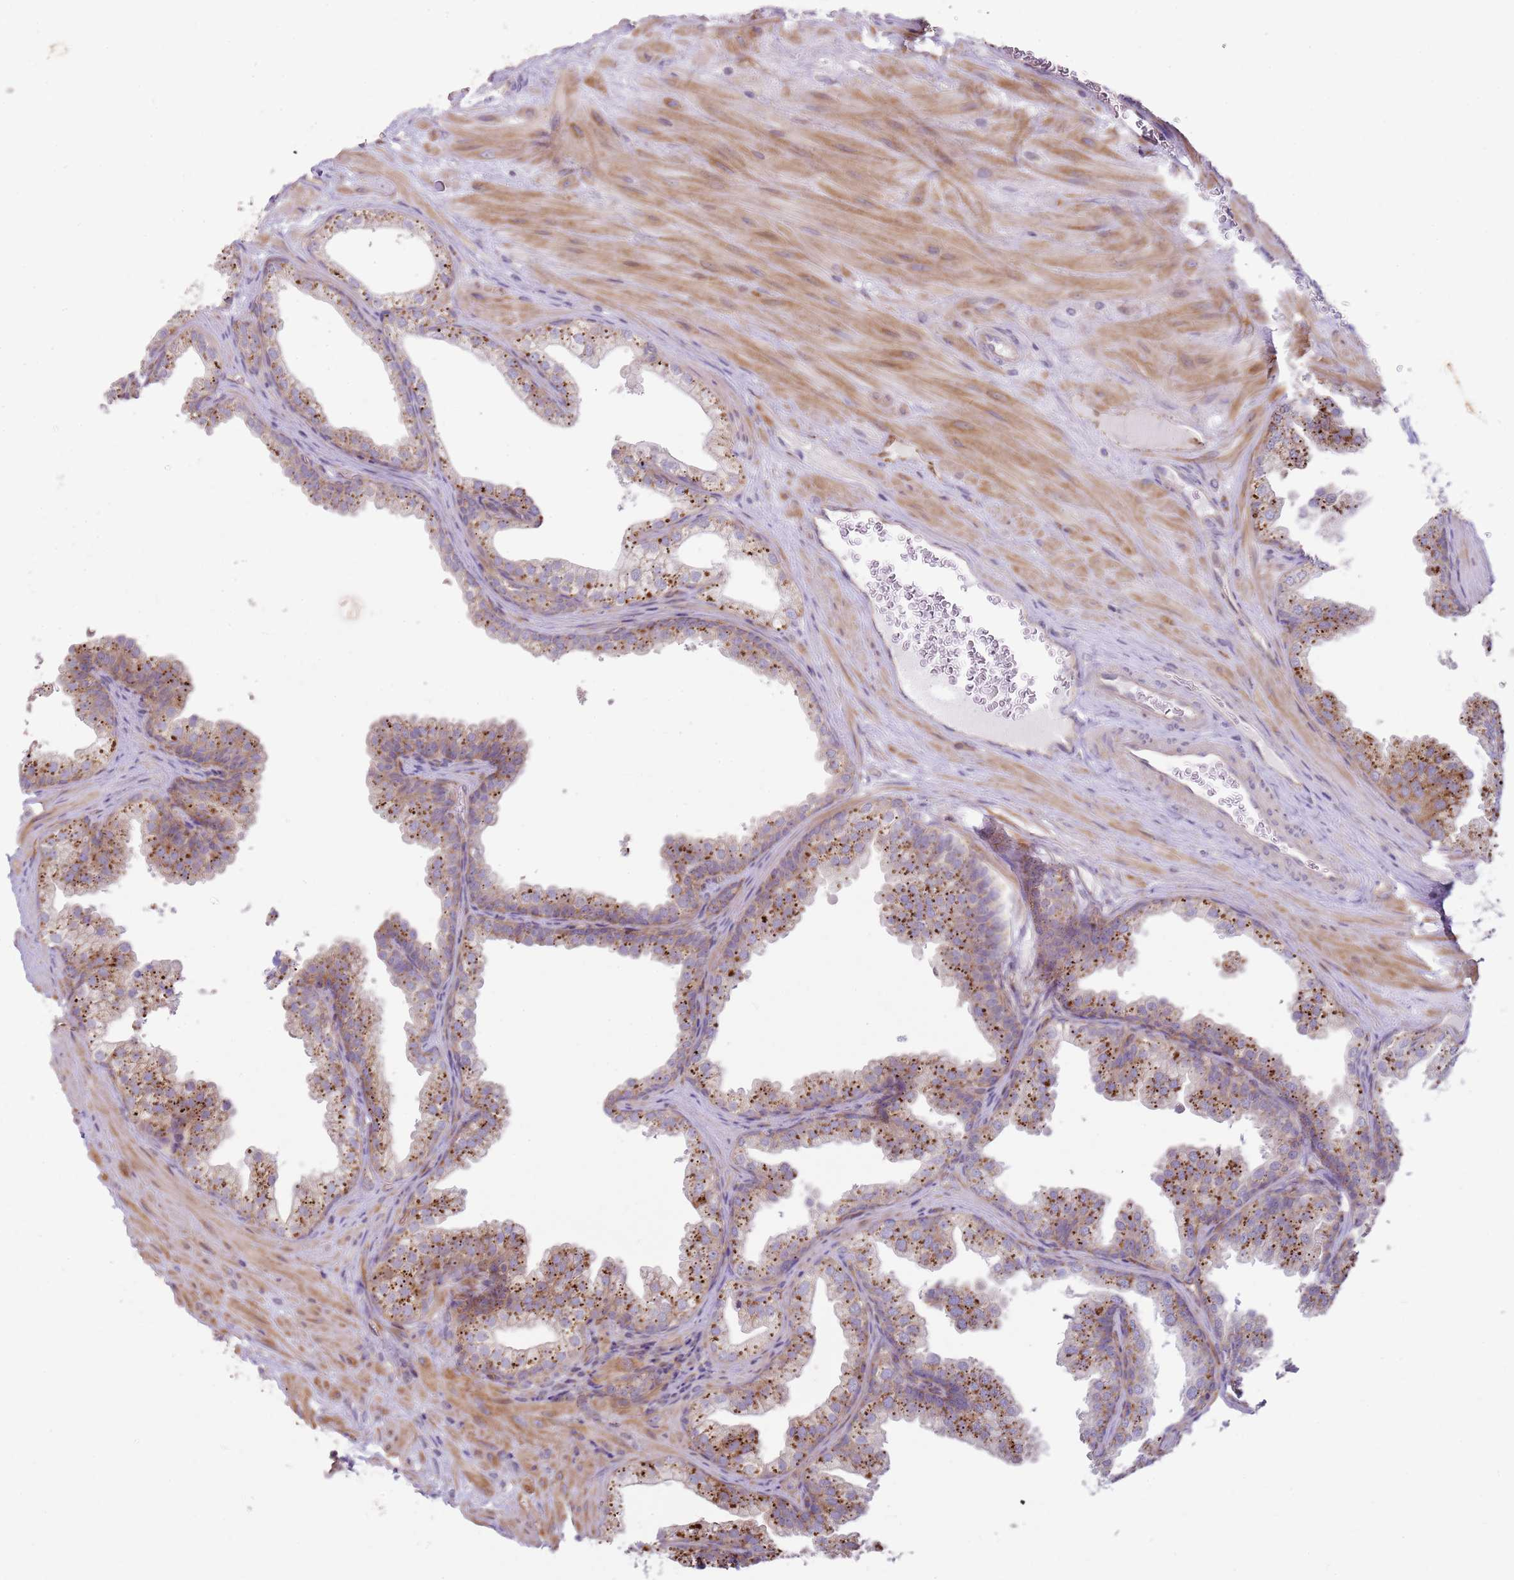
{"staining": {"intensity": "strong", "quantity": "25%-75%", "location": "cytoplasmic/membranous"}, "tissue": "prostate", "cell_type": "Glandular cells", "image_type": "normal", "snomed": [{"axis": "morphology", "description": "Normal tissue, NOS"}, {"axis": "topography", "description": "Prostate"}], "caption": "Prostate was stained to show a protein in brown. There is high levels of strong cytoplasmic/membranous staining in about 25%-75% of glandular cells. Immunohistochemistry (ihc) stains the protein in brown and the nuclei are stained blue.", "gene": "GRAP", "patient": {"sex": "male", "age": 37}}